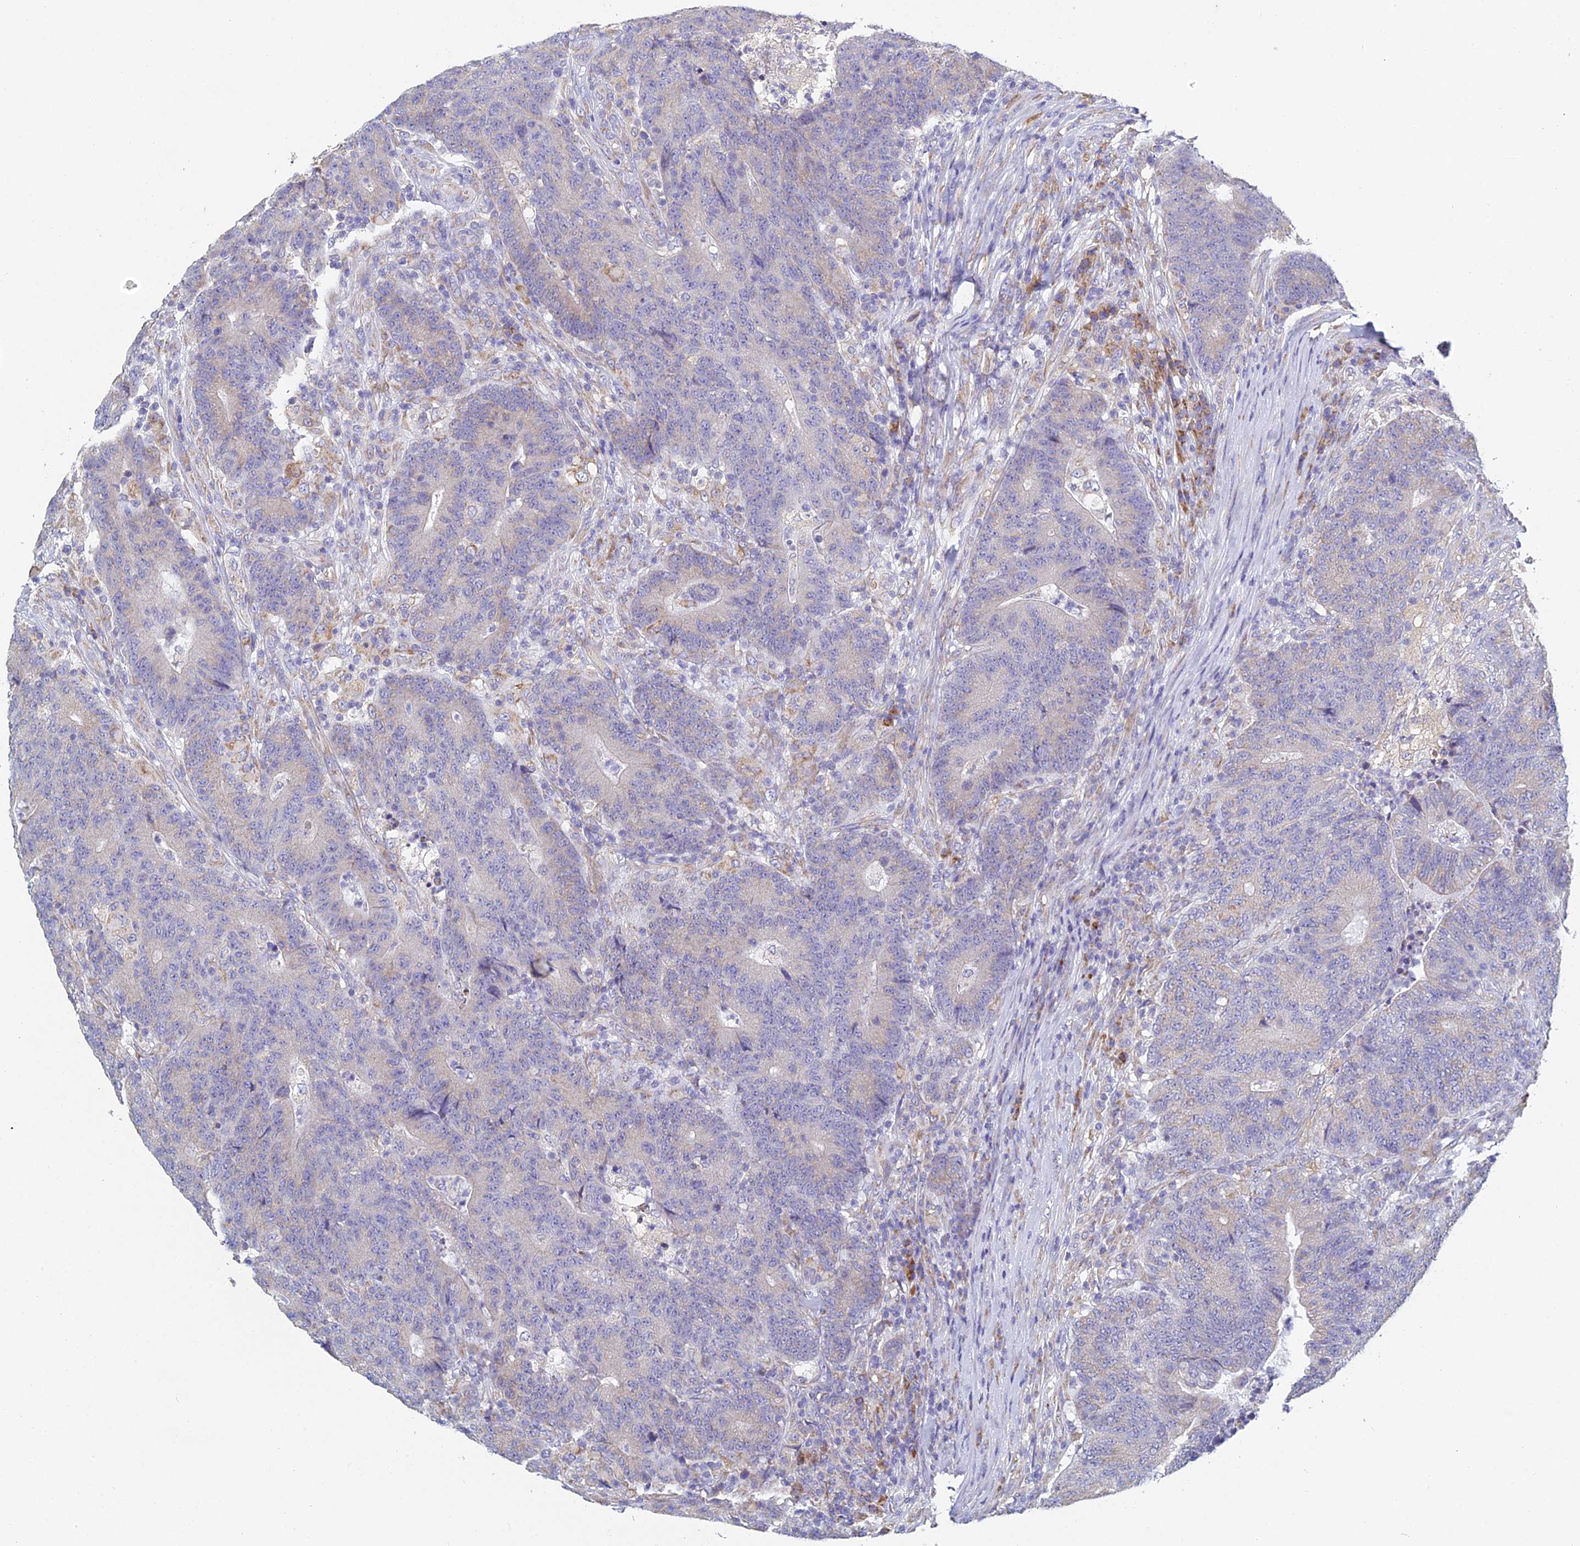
{"staining": {"intensity": "negative", "quantity": "none", "location": "none"}, "tissue": "colorectal cancer", "cell_type": "Tumor cells", "image_type": "cancer", "snomed": [{"axis": "morphology", "description": "Adenocarcinoma, NOS"}, {"axis": "topography", "description": "Colon"}], "caption": "IHC photomicrograph of neoplastic tissue: colorectal adenocarcinoma stained with DAB displays no significant protein positivity in tumor cells.", "gene": "CRACR2B", "patient": {"sex": "female", "age": 75}}